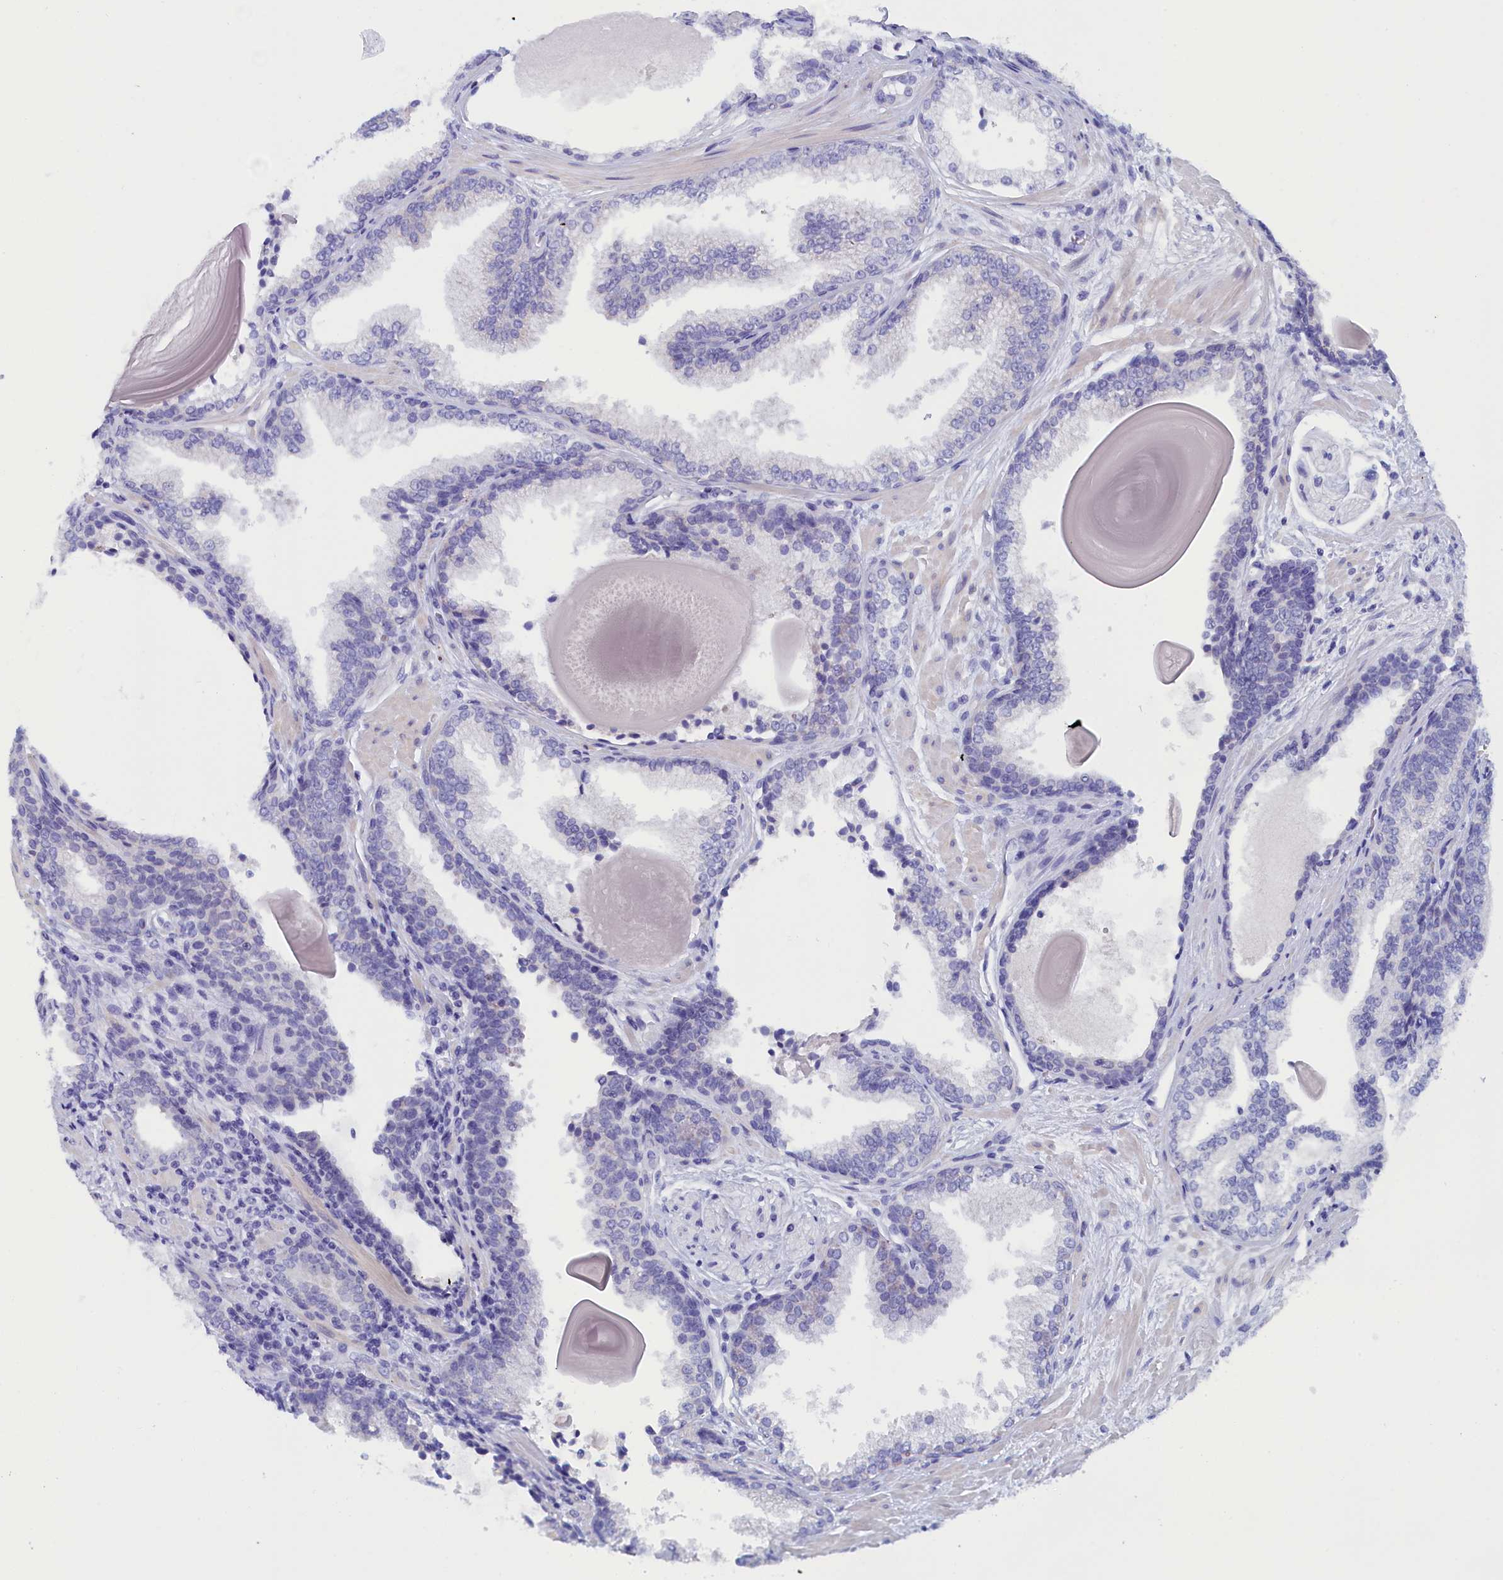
{"staining": {"intensity": "negative", "quantity": "none", "location": "none"}, "tissue": "prostate cancer", "cell_type": "Tumor cells", "image_type": "cancer", "snomed": [{"axis": "morphology", "description": "Adenocarcinoma, High grade"}, {"axis": "topography", "description": "Prostate"}], "caption": "Tumor cells are negative for protein expression in human high-grade adenocarcinoma (prostate).", "gene": "ANKRD2", "patient": {"sex": "male", "age": 73}}